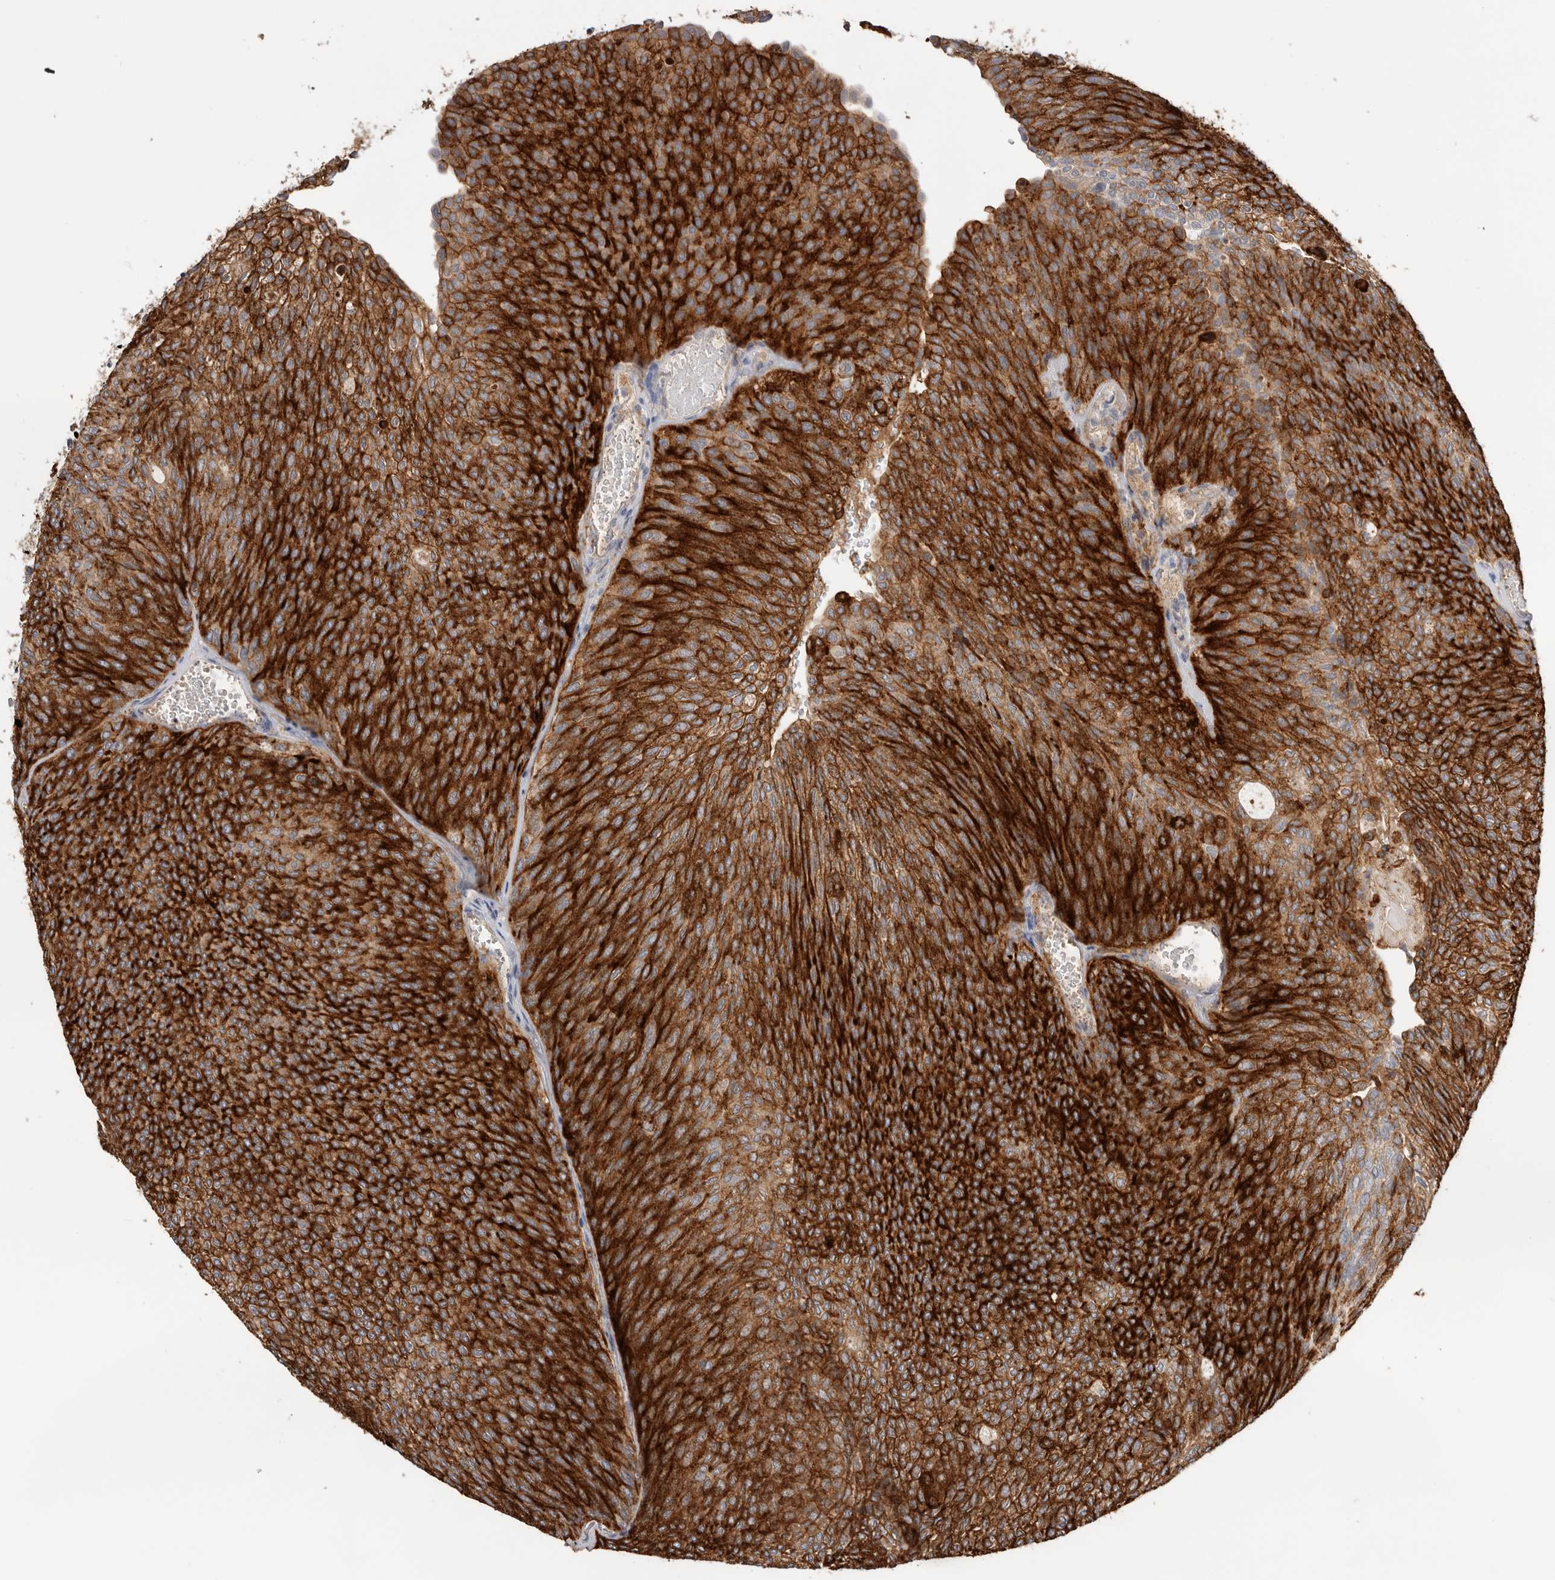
{"staining": {"intensity": "strong", "quantity": ">75%", "location": "cytoplasmic/membranous"}, "tissue": "urothelial cancer", "cell_type": "Tumor cells", "image_type": "cancer", "snomed": [{"axis": "morphology", "description": "Urothelial carcinoma, Low grade"}, {"axis": "topography", "description": "Urinary bladder"}], "caption": "Immunohistochemistry photomicrograph of neoplastic tissue: human urothelial cancer stained using IHC demonstrates high levels of strong protein expression localized specifically in the cytoplasmic/membranous of tumor cells, appearing as a cytoplasmic/membranous brown color.", "gene": "TFRC", "patient": {"sex": "female", "age": 79}}